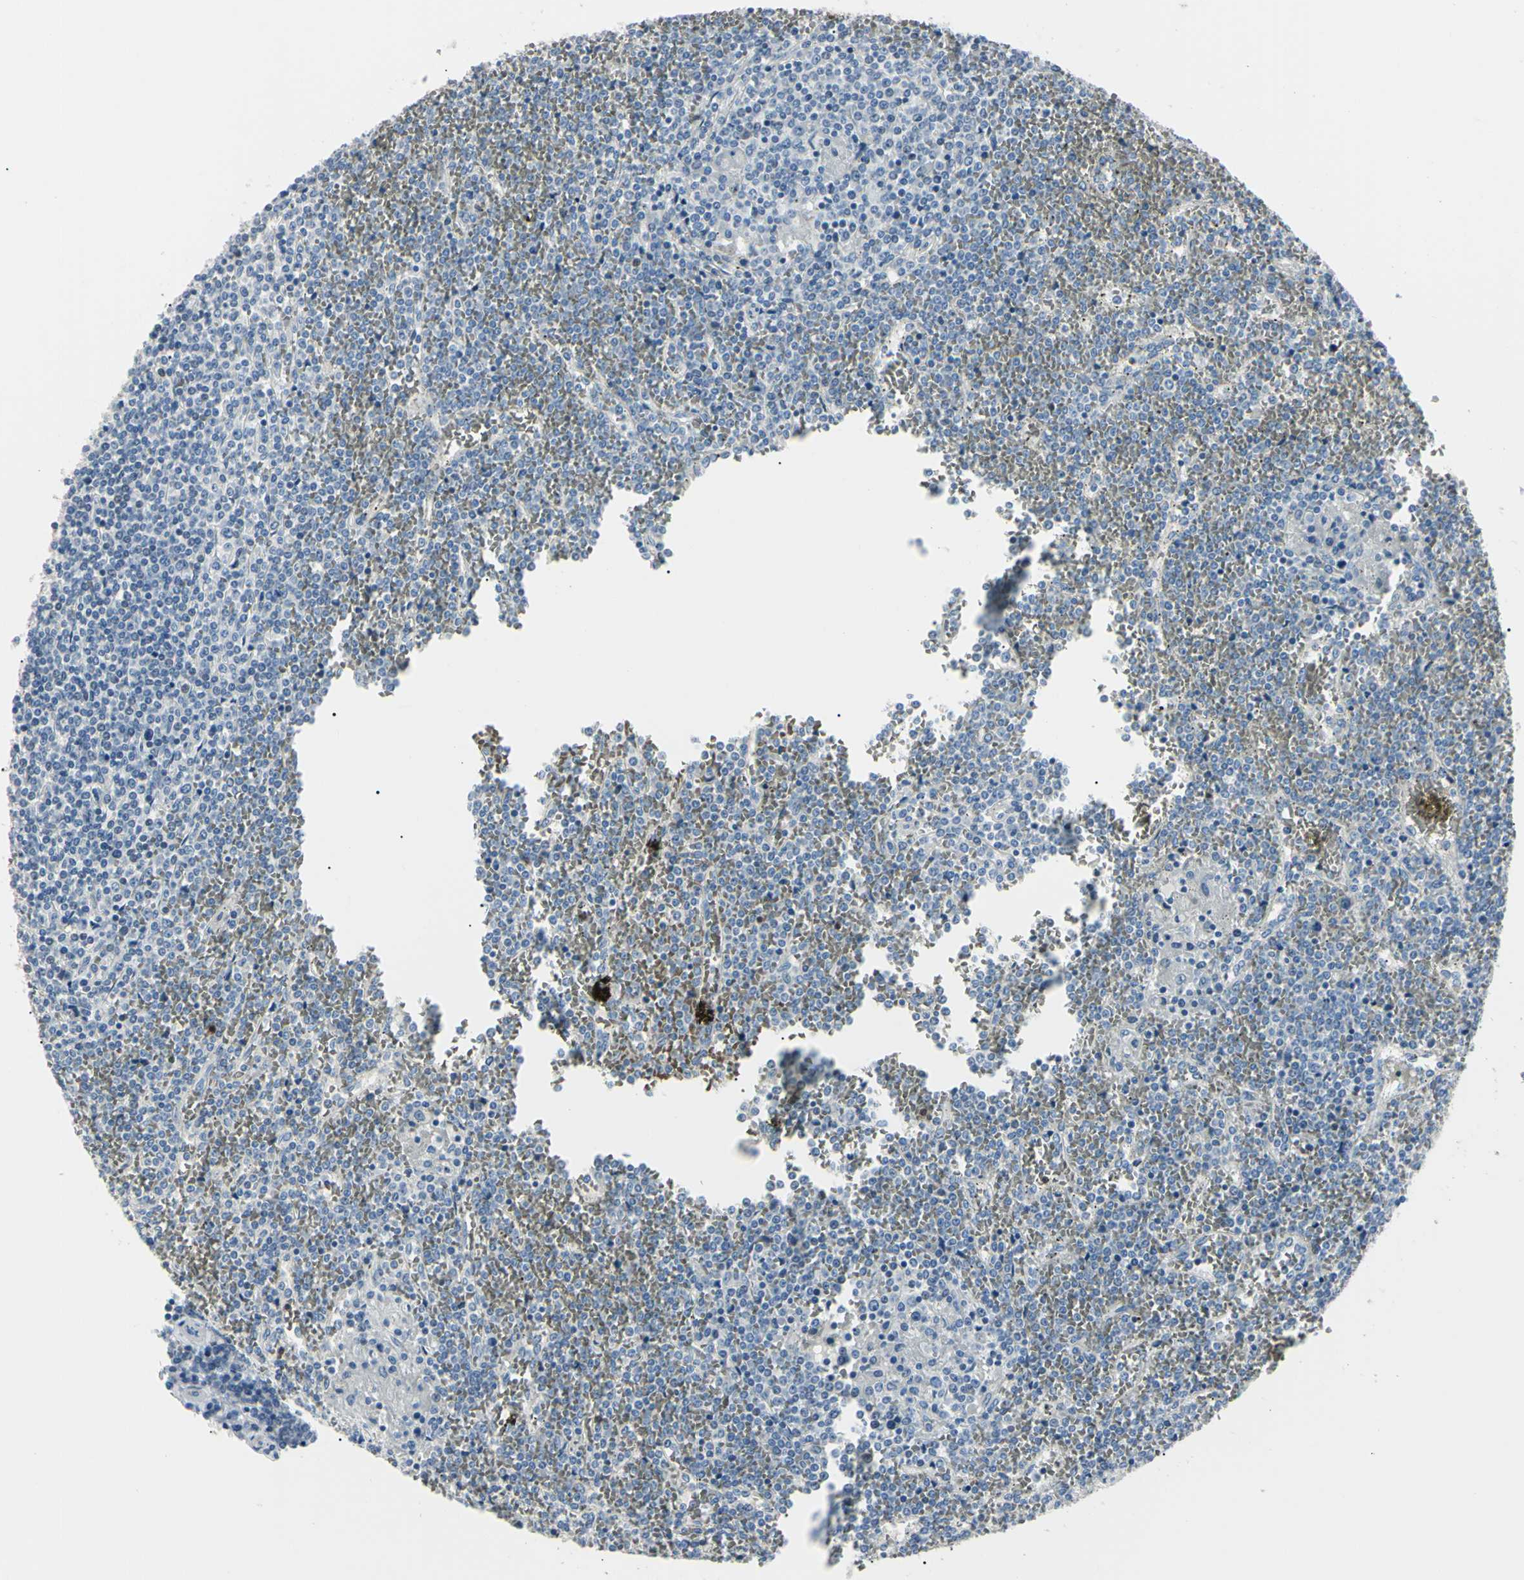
{"staining": {"intensity": "negative", "quantity": "none", "location": "none"}, "tissue": "lymphoma", "cell_type": "Tumor cells", "image_type": "cancer", "snomed": [{"axis": "morphology", "description": "Malignant lymphoma, non-Hodgkin's type, Low grade"}, {"axis": "topography", "description": "Spleen"}], "caption": "Immunohistochemical staining of lymphoma shows no significant staining in tumor cells.", "gene": "AKR1C3", "patient": {"sex": "female", "age": 19}}